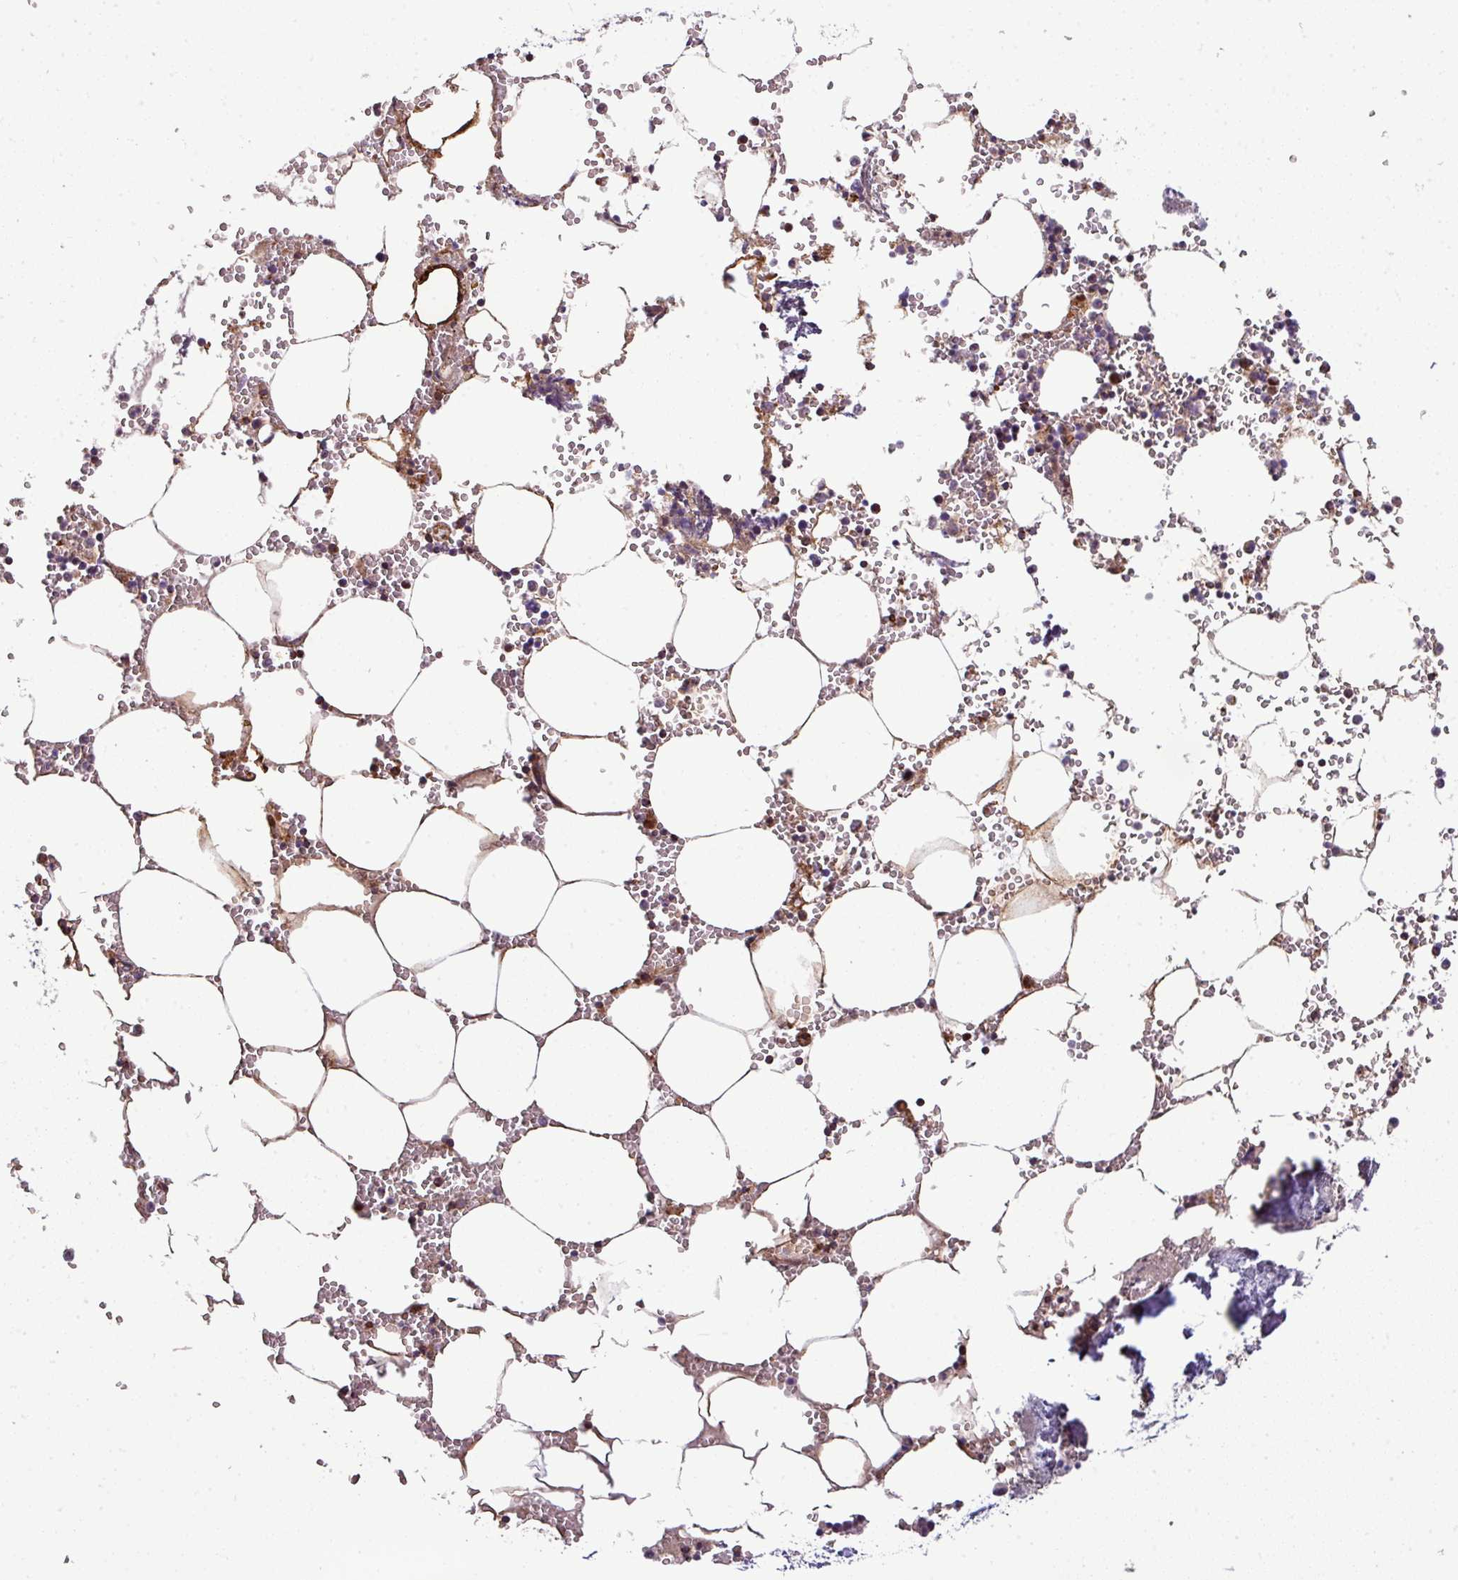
{"staining": {"intensity": "moderate", "quantity": "25%-75%", "location": "cytoplasmic/membranous"}, "tissue": "bone marrow", "cell_type": "Hematopoietic cells", "image_type": "normal", "snomed": [{"axis": "morphology", "description": "Normal tissue, NOS"}, {"axis": "topography", "description": "Bone marrow"}], "caption": "The immunohistochemical stain labels moderate cytoplasmic/membranous expression in hematopoietic cells of normal bone marrow.", "gene": "PRELID3B", "patient": {"sex": "male", "age": 54}}